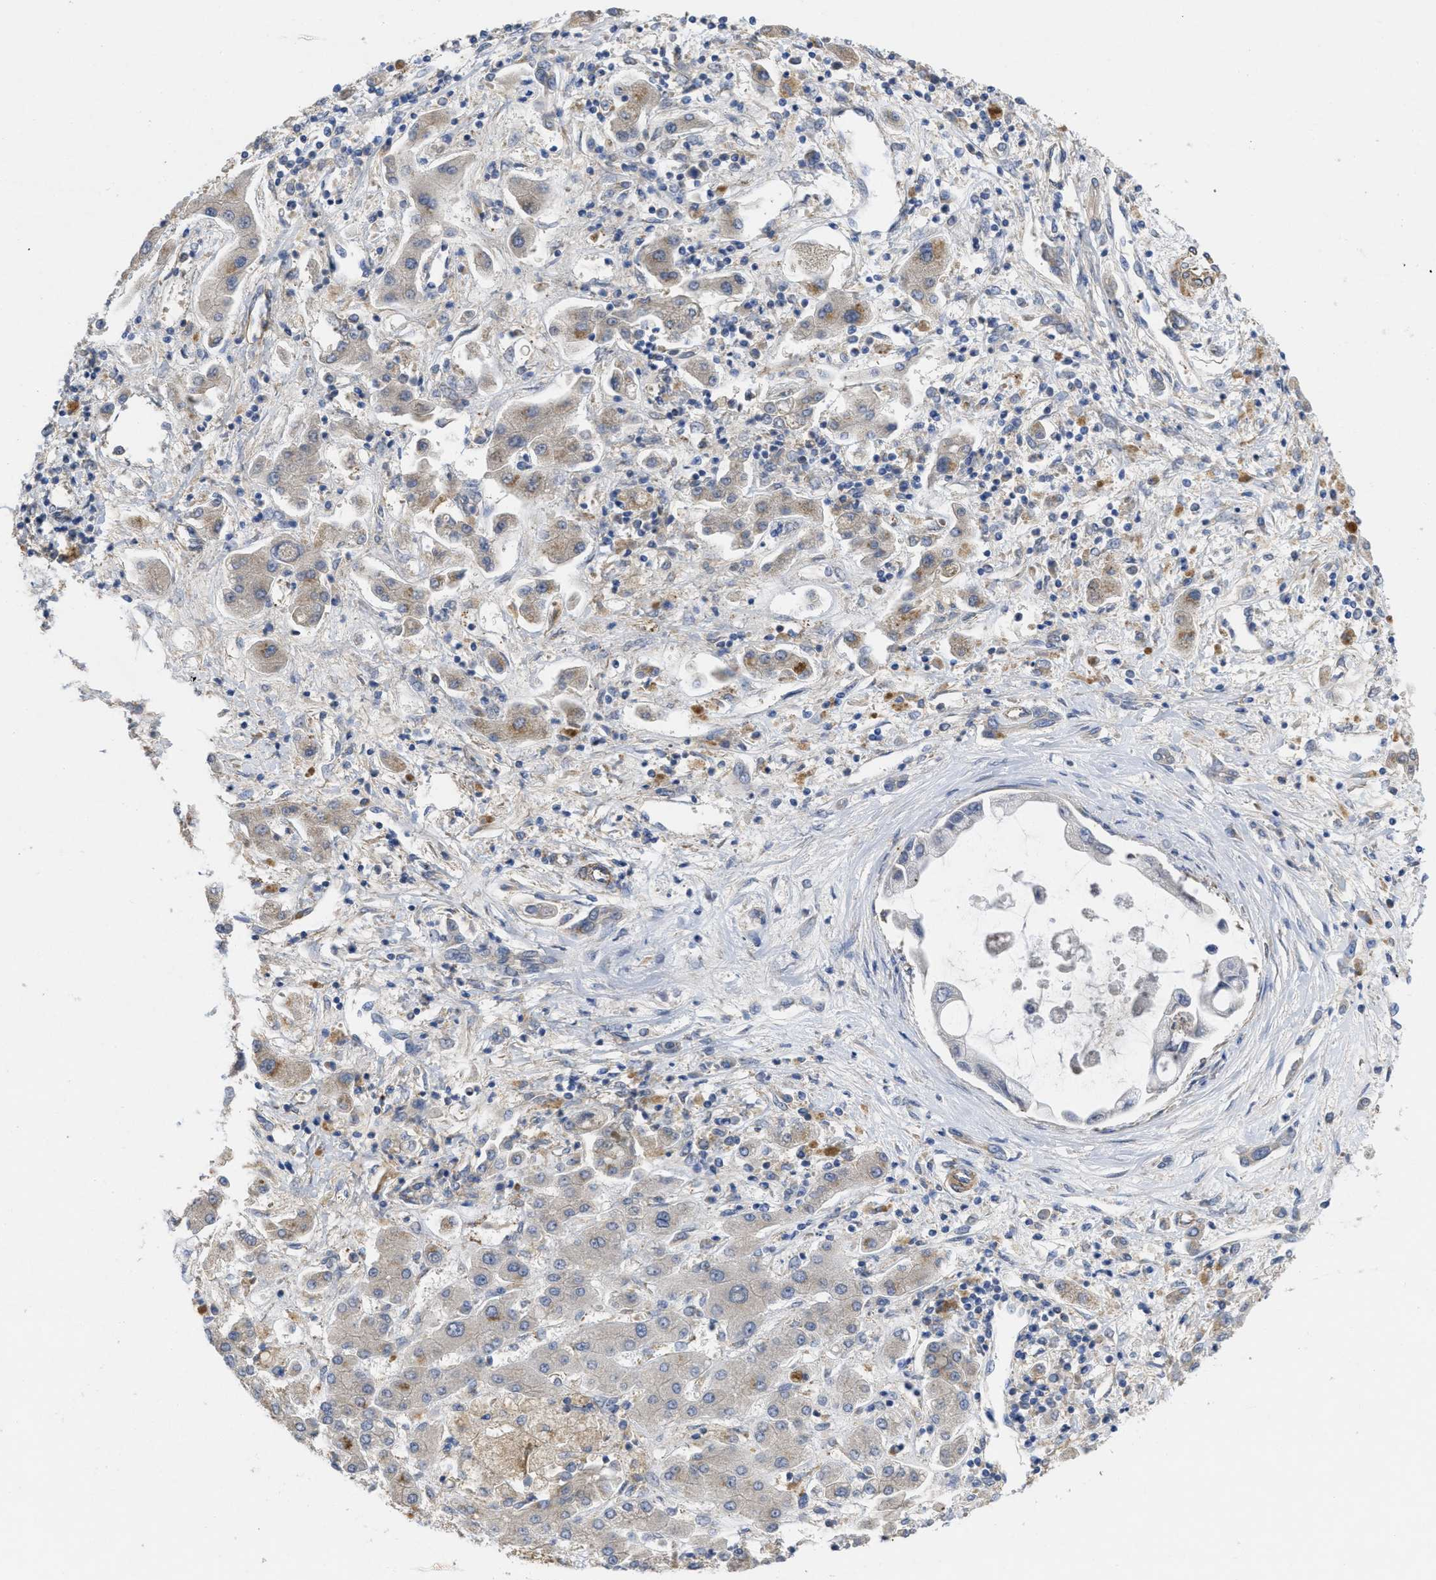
{"staining": {"intensity": "weak", "quantity": "25%-75%", "location": "cytoplasmic/membranous"}, "tissue": "liver cancer", "cell_type": "Tumor cells", "image_type": "cancer", "snomed": [{"axis": "morphology", "description": "Cholangiocarcinoma"}, {"axis": "topography", "description": "Liver"}], "caption": "Cholangiocarcinoma (liver) stained with immunohistochemistry (IHC) reveals weak cytoplasmic/membranous expression in approximately 25%-75% of tumor cells.", "gene": "ARHGEF26", "patient": {"sex": "male", "age": 50}}